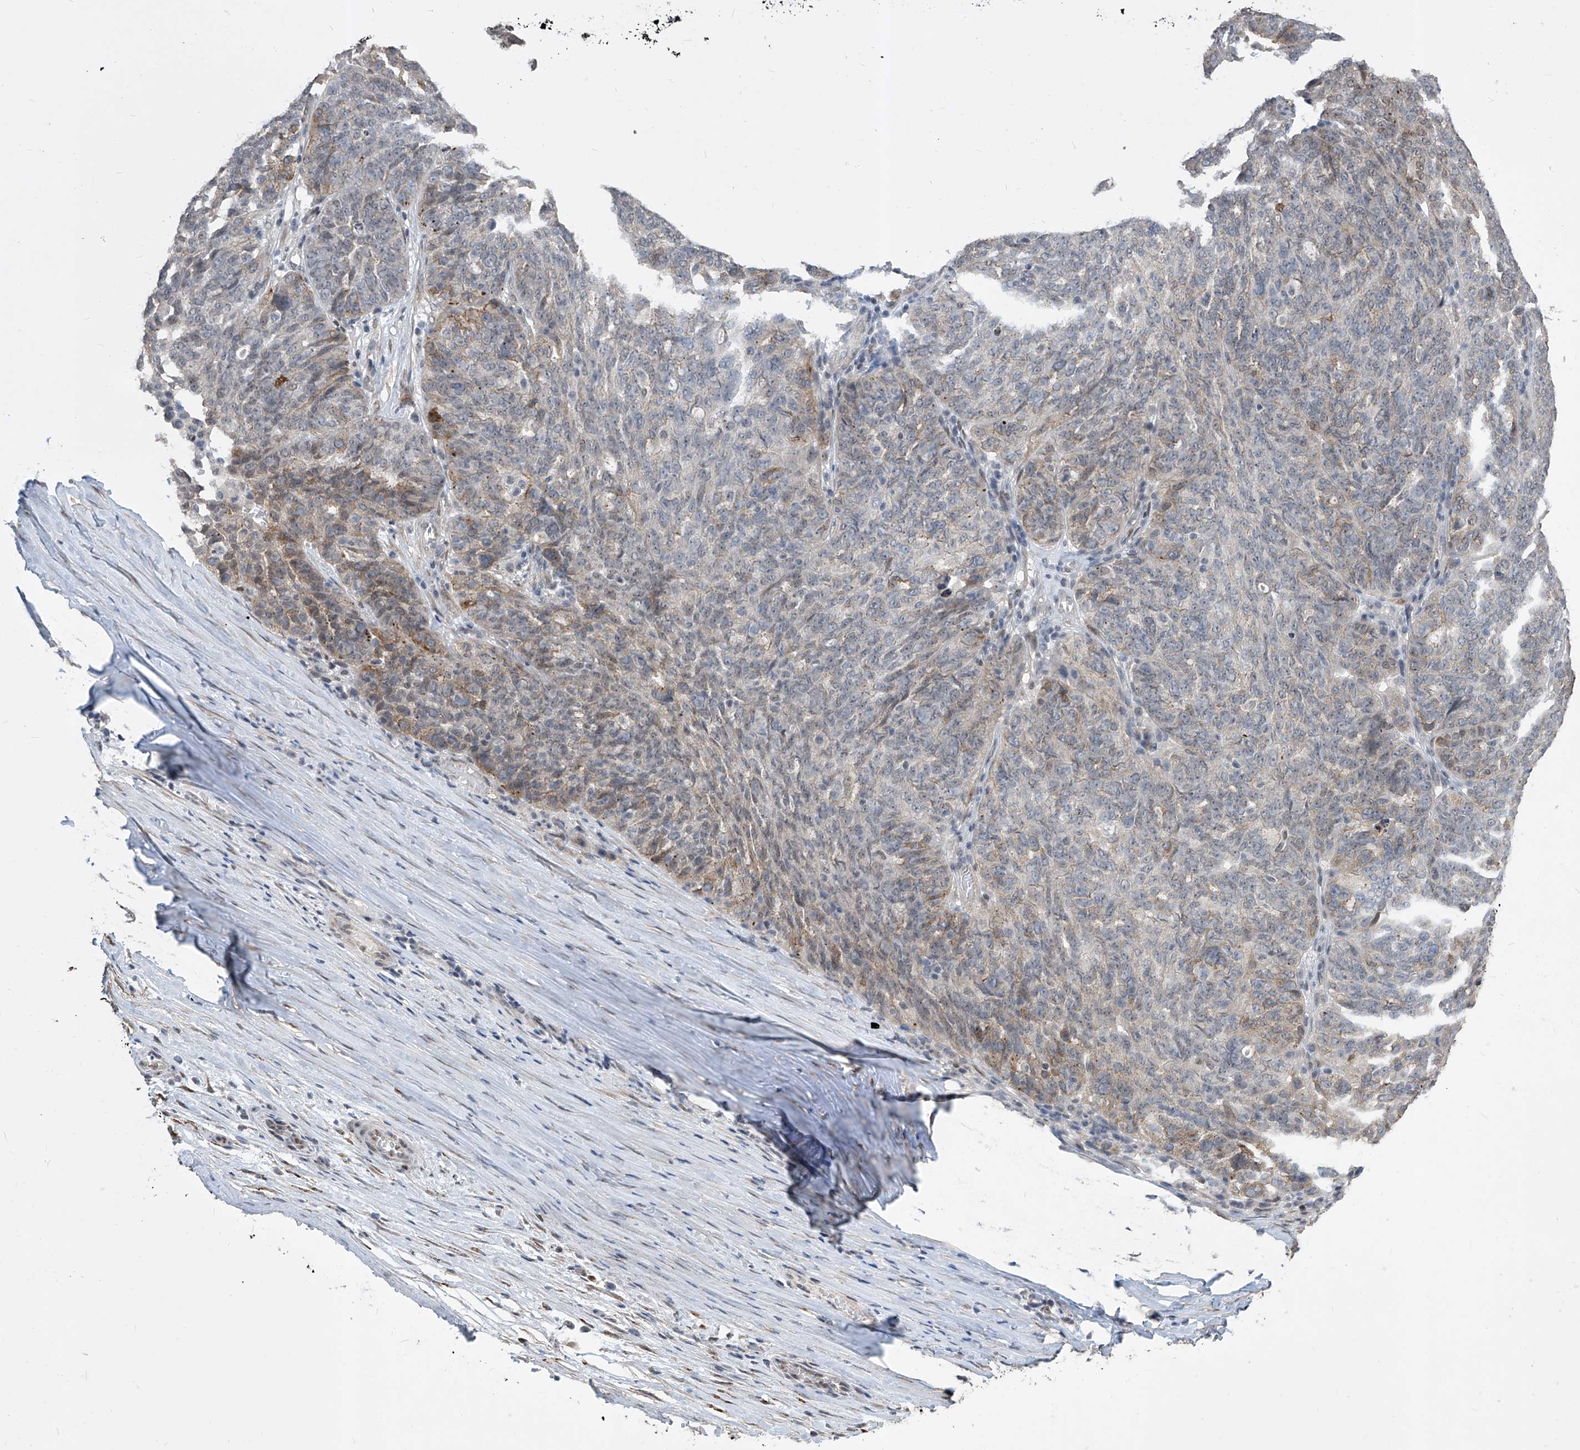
{"staining": {"intensity": "moderate", "quantity": "25%-75%", "location": "cytoplasmic/membranous"}, "tissue": "ovarian cancer", "cell_type": "Tumor cells", "image_type": "cancer", "snomed": [{"axis": "morphology", "description": "Cystadenocarcinoma, serous, NOS"}, {"axis": "topography", "description": "Ovary"}], "caption": "Protein expression analysis of human ovarian serous cystadenocarcinoma reveals moderate cytoplasmic/membranous positivity in about 25%-75% of tumor cells.", "gene": "CETN2", "patient": {"sex": "female", "age": 59}}